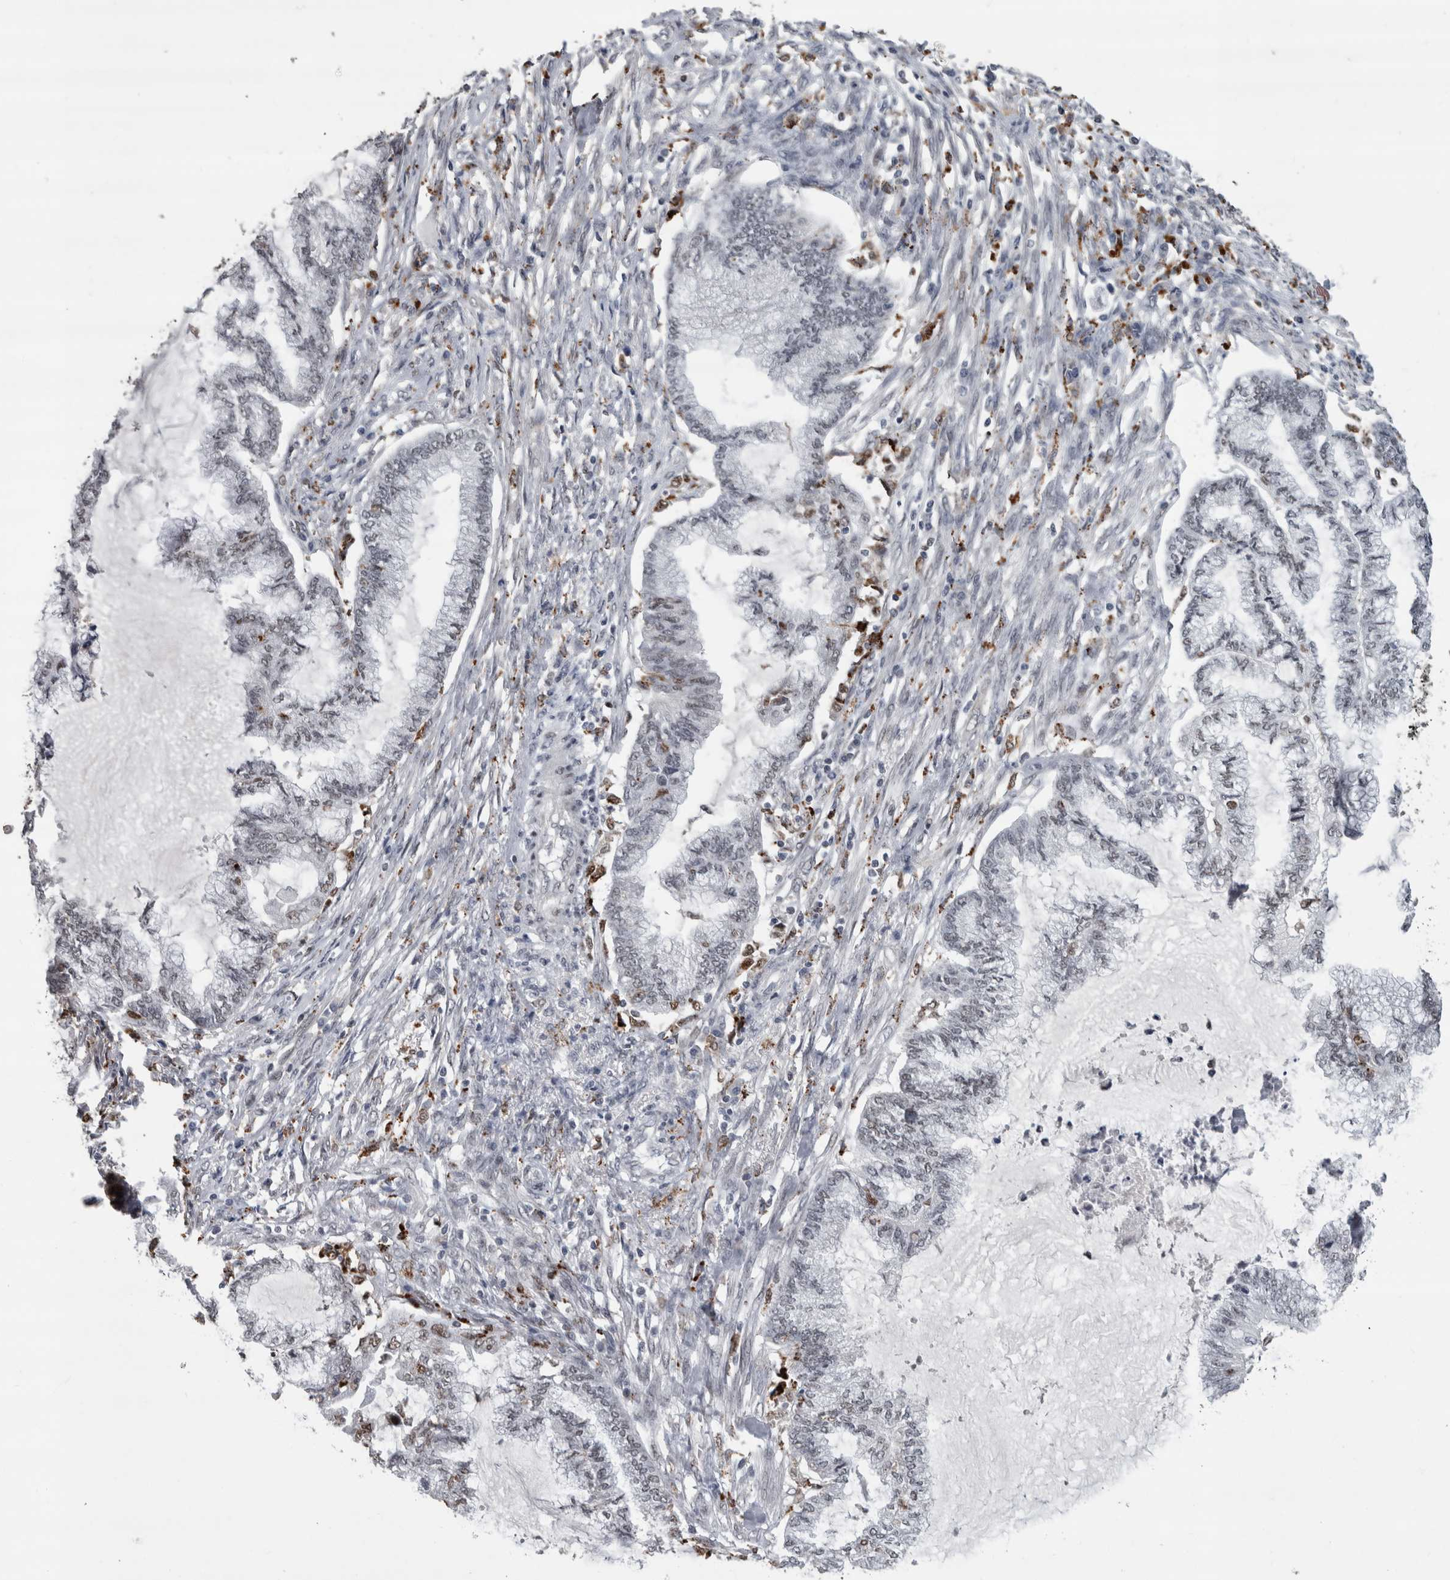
{"staining": {"intensity": "weak", "quantity": "<25%", "location": "nuclear"}, "tissue": "endometrial cancer", "cell_type": "Tumor cells", "image_type": "cancer", "snomed": [{"axis": "morphology", "description": "Adenocarcinoma, NOS"}, {"axis": "topography", "description": "Endometrium"}], "caption": "A high-resolution photomicrograph shows IHC staining of adenocarcinoma (endometrial), which demonstrates no significant expression in tumor cells.", "gene": "POLD2", "patient": {"sex": "female", "age": 86}}